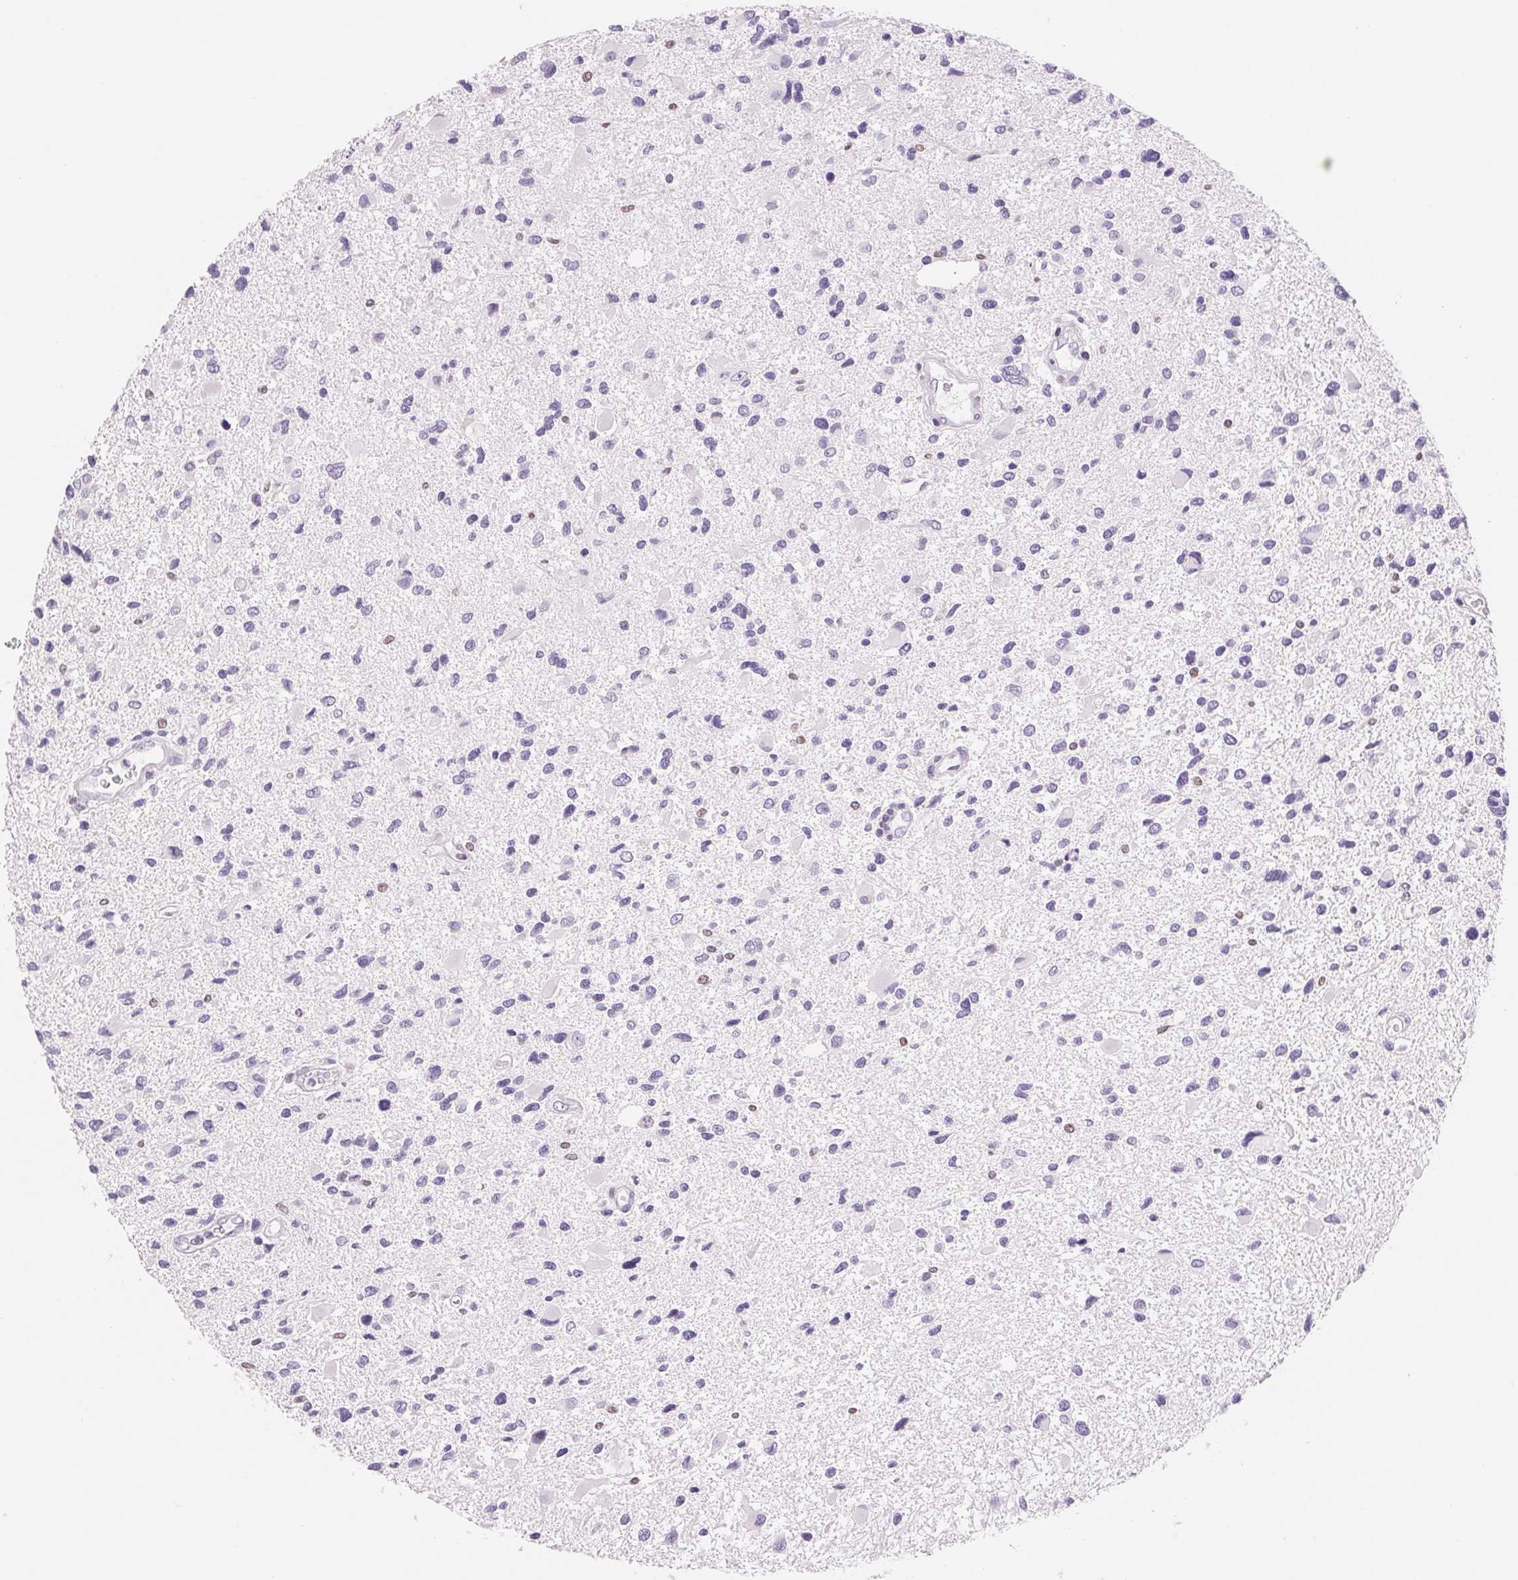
{"staining": {"intensity": "negative", "quantity": "none", "location": "none"}, "tissue": "glioma", "cell_type": "Tumor cells", "image_type": "cancer", "snomed": [{"axis": "morphology", "description": "Glioma, malignant, Low grade"}, {"axis": "topography", "description": "Brain"}], "caption": "Immunohistochemical staining of human glioma demonstrates no significant positivity in tumor cells. (DAB (3,3'-diaminobenzidine) IHC, high magnification).", "gene": "ASGR2", "patient": {"sex": "female", "age": 32}}